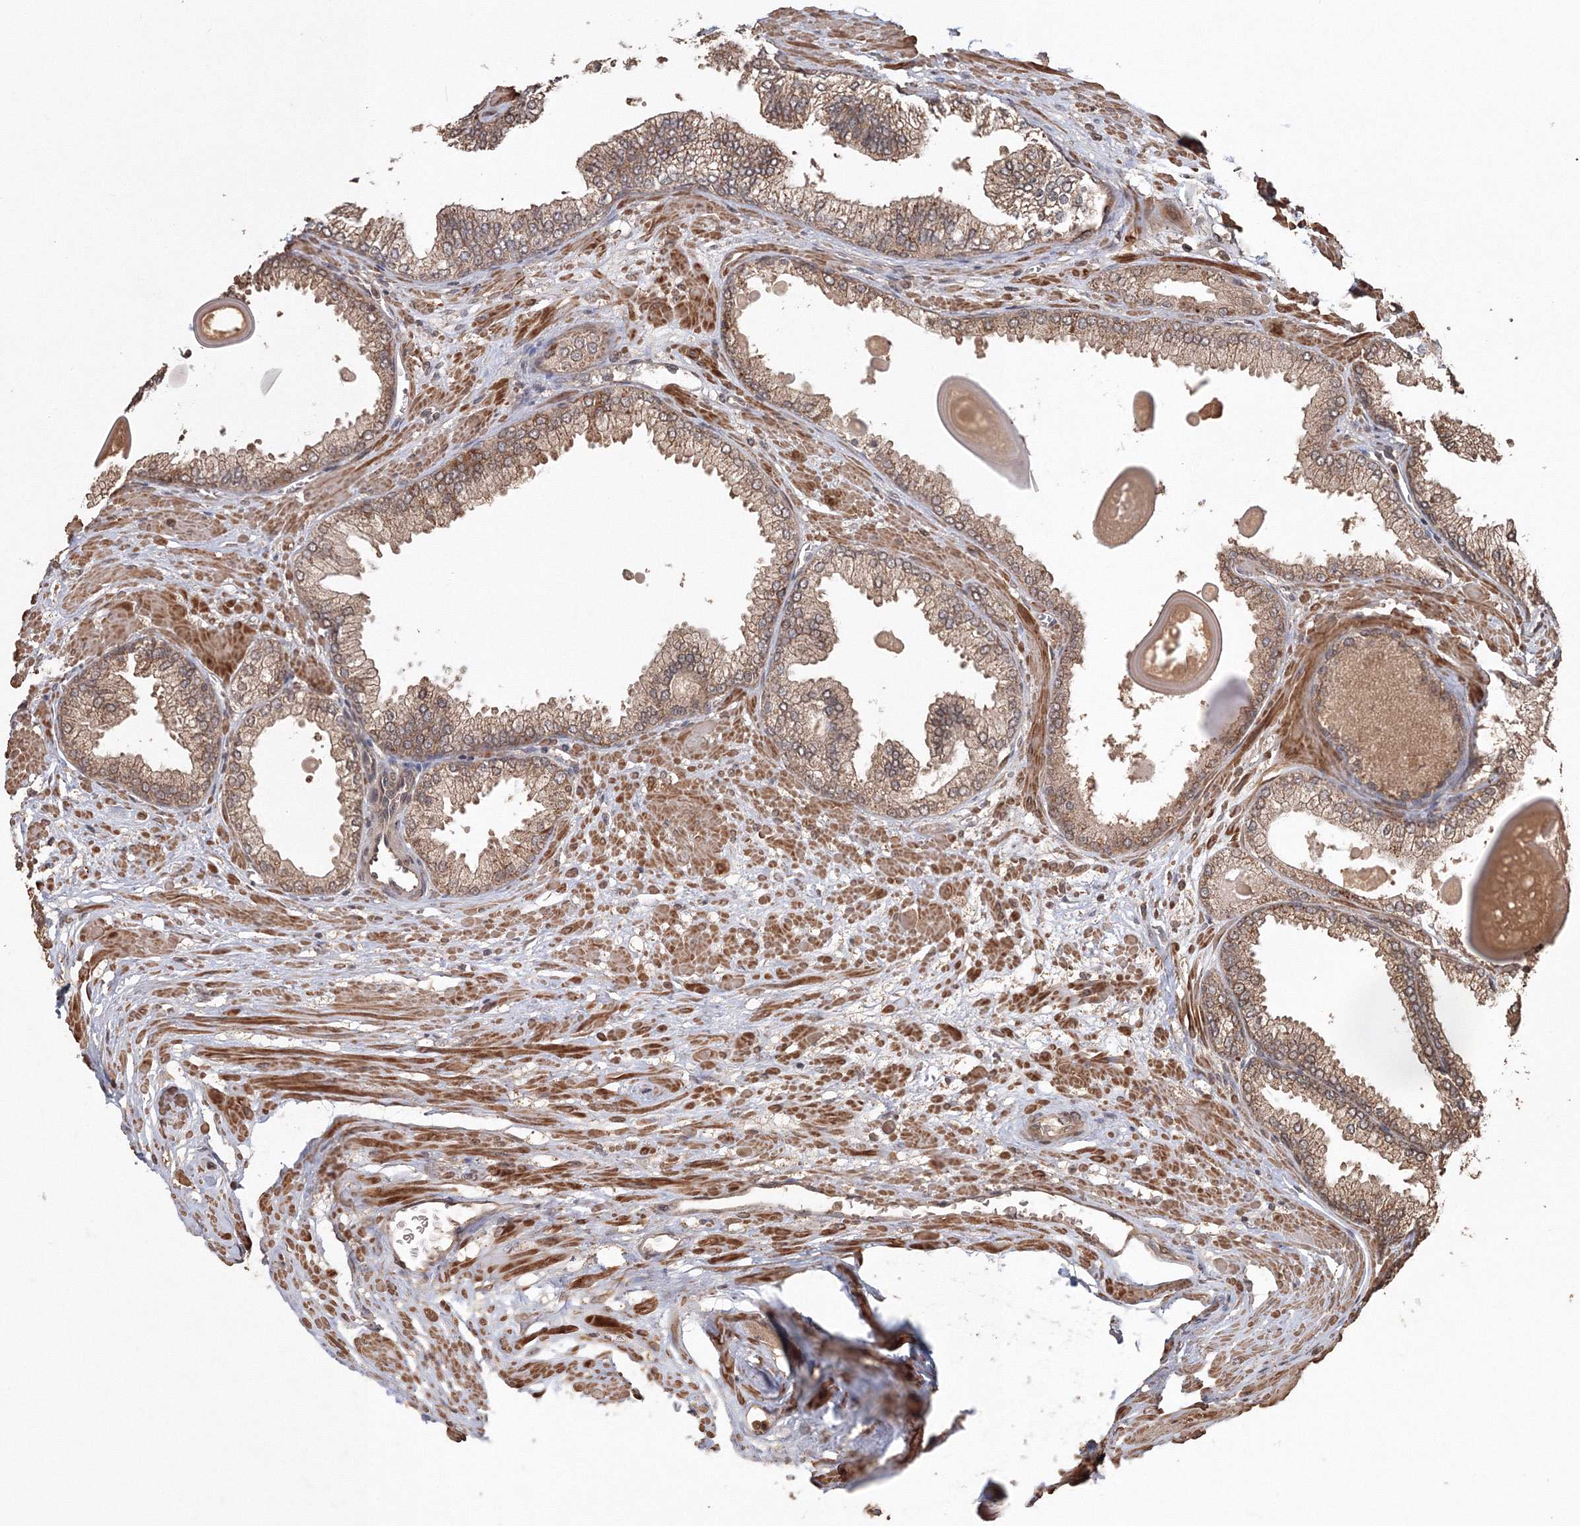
{"staining": {"intensity": "moderate", "quantity": ">75%", "location": "cytoplasmic/membranous"}, "tissue": "prostate cancer", "cell_type": "Tumor cells", "image_type": "cancer", "snomed": [{"axis": "morphology", "description": "Adenocarcinoma, Low grade"}, {"axis": "topography", "description": "Prostate"}], "caption": "Immunohistochemical staining of adenocarcinoma (low-grade) (prostate) demonstrates medium levels of moderate cytoplasmic/membranous protein positivity in approximately >75% of tumor cells.", "gene": "CCDC122", "patient": {"sex": "male", "age": 59}}